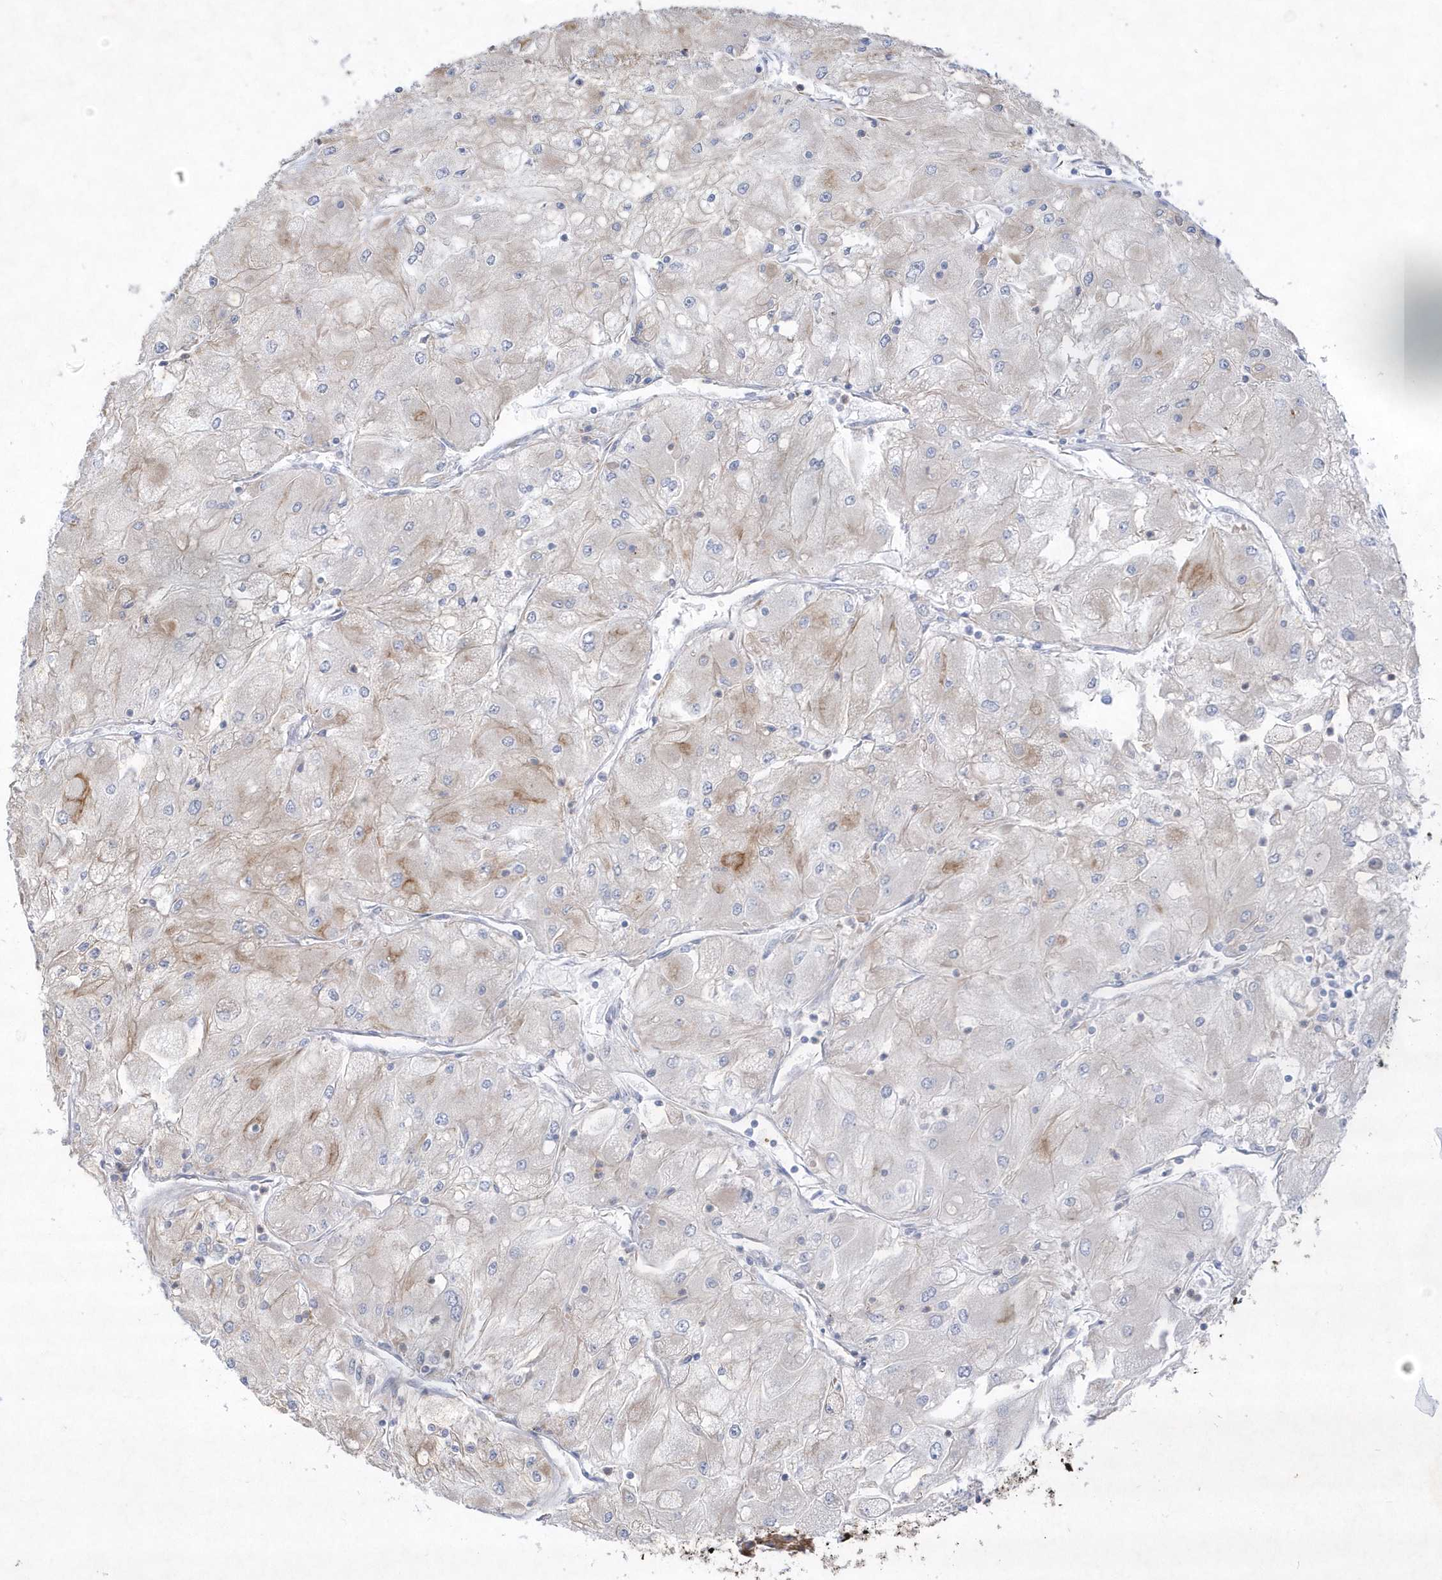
{"staining": {"intensity": "weak", "quantity": "<25%", "location": "cytoplasmic/membranous"}, "tissue": "renal cancer", "cell_type": "Tumor cells", "image_type": "cancer", "snomed": [{"axis": "morphology", "description": "Adenocarcinoma, NOS"}, {"axis": "topography", "description": "Kidney"}], "caption": "Immunohistochemical staining of human renal adenocarcinoma shows no significant staining in tumor cells.", "gene": "LARS1", "patient": {"sex": "male", "age": 80}}